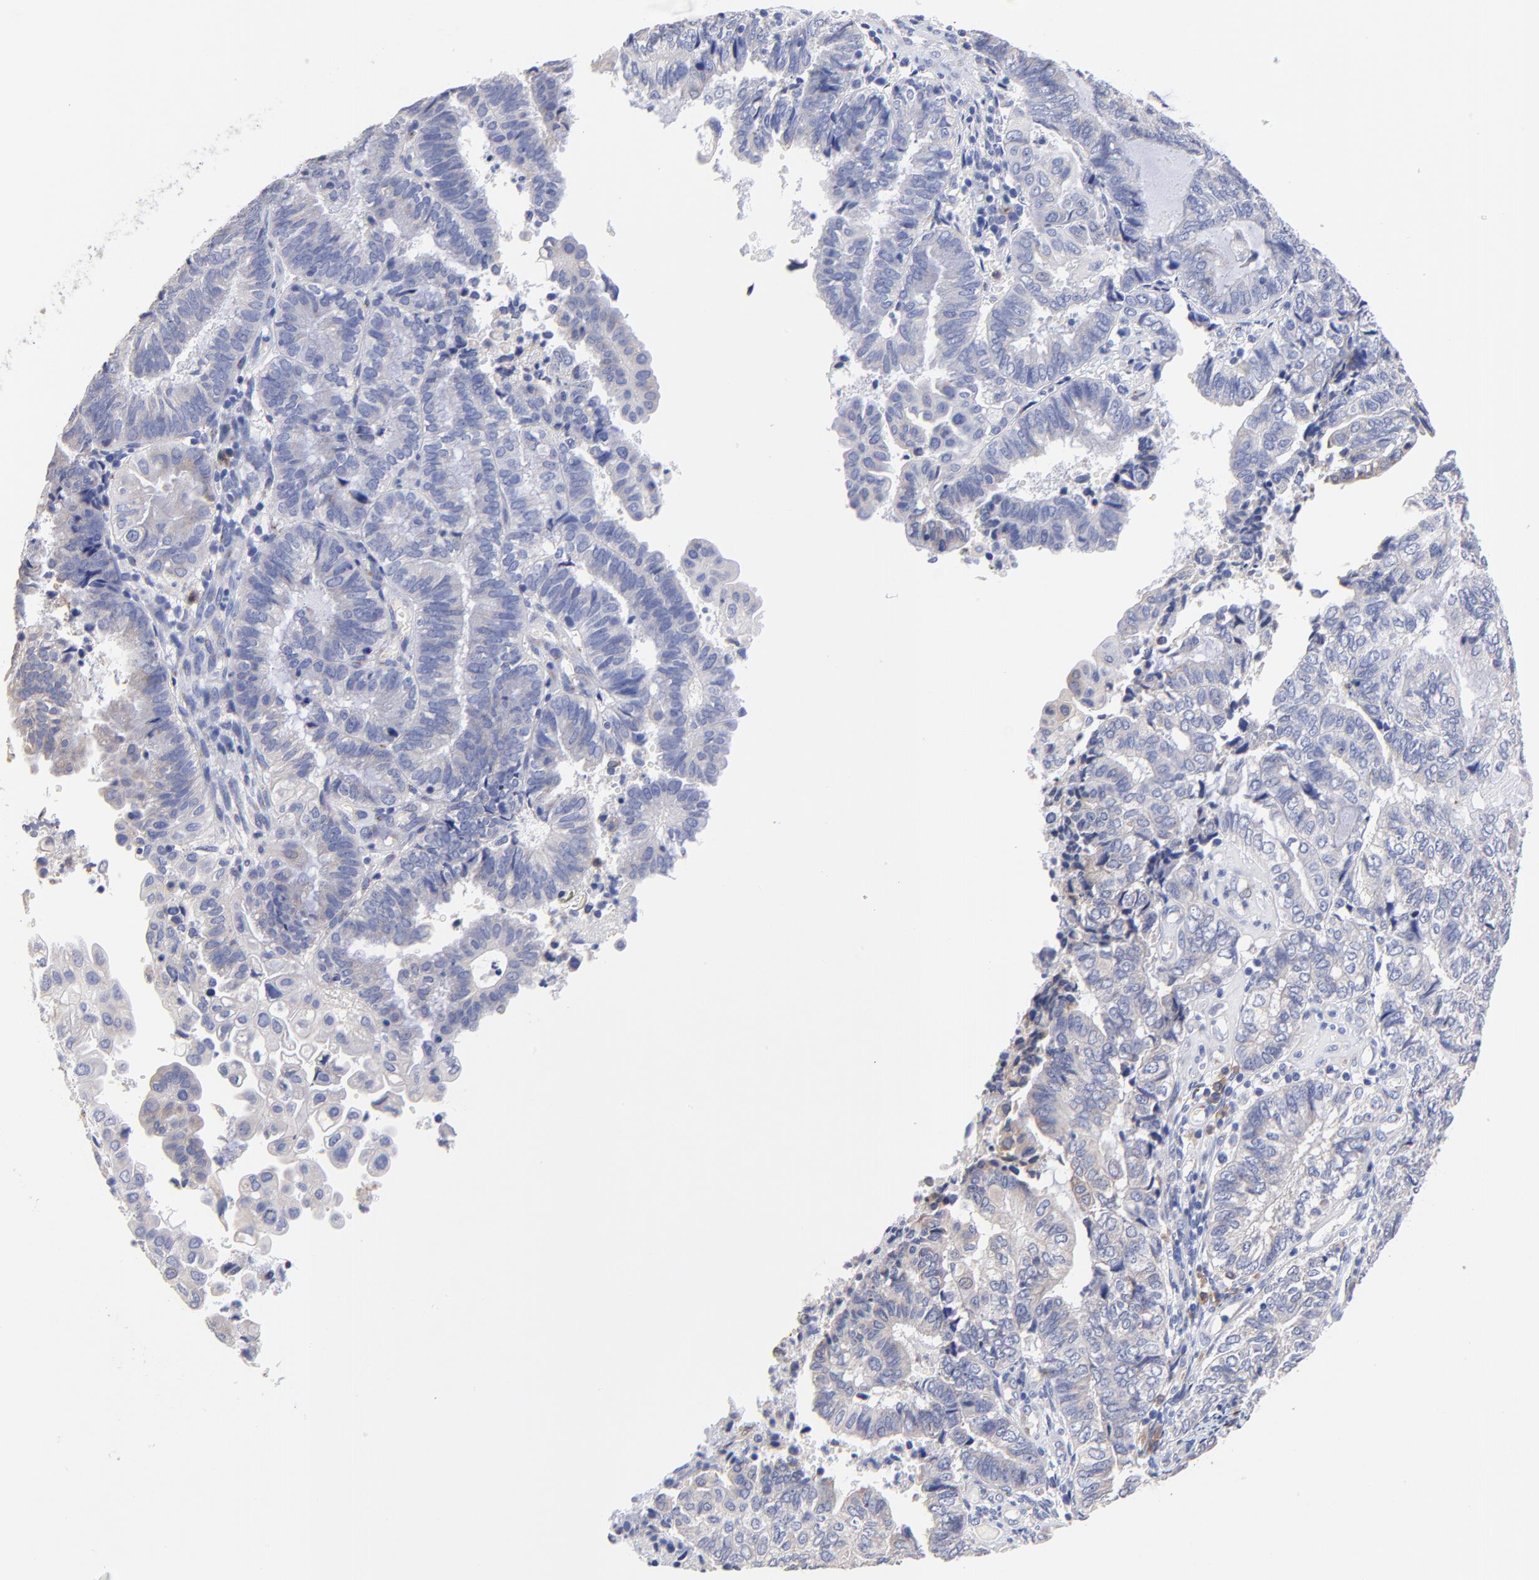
{"staining": {"intensity": "weak", "quantity": "25%-75%", "location": "cytoplasmic/membranous"}, "tissue": "endometrial cancer", "cell_type": "Tumor cells", "image_type": "cancer", "snomed": [{"axis": "morphology", "description": "Adenocarcinoma, NOS"}, {"axis": "topography", "description": "Uterus"}, {"axis": "topography", "description": "Endometrium"}], "caption": "Immunohistochemistry histopathology image of neoplastic tissue: endometrial cancer (adenocarcinoma) stained using immunohistochemistry shows low levels of weak protein expression localized specifically in the cytoplasmic/membranous of tumor cells, appearing as a cytoplasmic/membranous brown color.", "gene": "LAX1", "patient": {"sex": "female", "age": 70}}